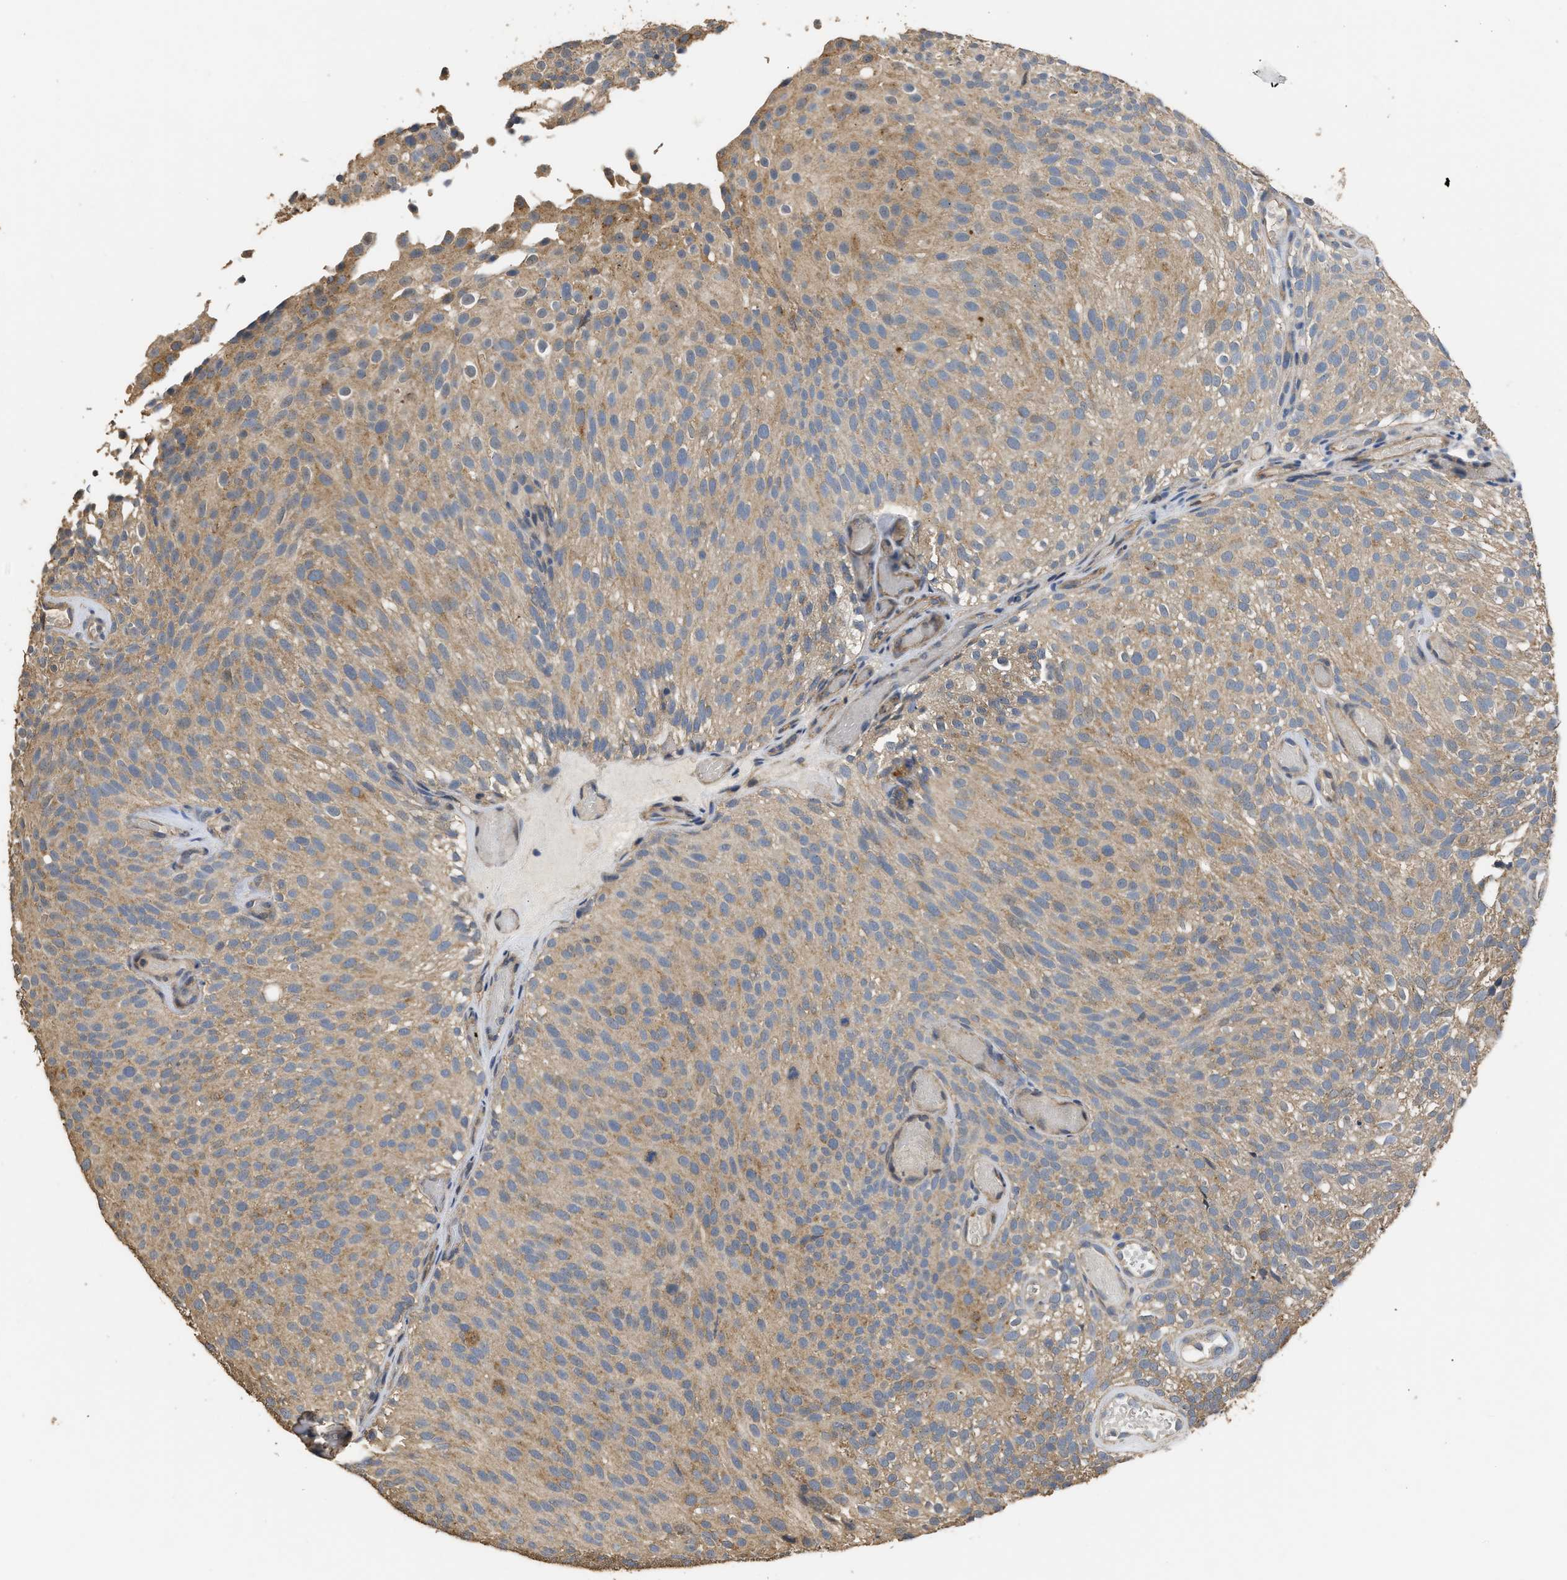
{"staining": {"intensity": "moderate", "quantity": ">75%", "location": "cytoplasmic/membranous"}, "tissue": "urothelial cancer", "cell_type": "Tumor cells", "image_type": "cancer", "snomed": [{"axis": "morphology", "description": "Urothelial carcinoma, Low grade"}, {"axis": "topography", "description": "Urinary bladder"}], "caption": "Human urothelial cancer stained with a brown dye reveals moderate cytoplasmic/membranous positive expression in approximately >75% of tumor cells.", "gene": "SPINT2", "patient": {"sex": "male", "age": 78}}